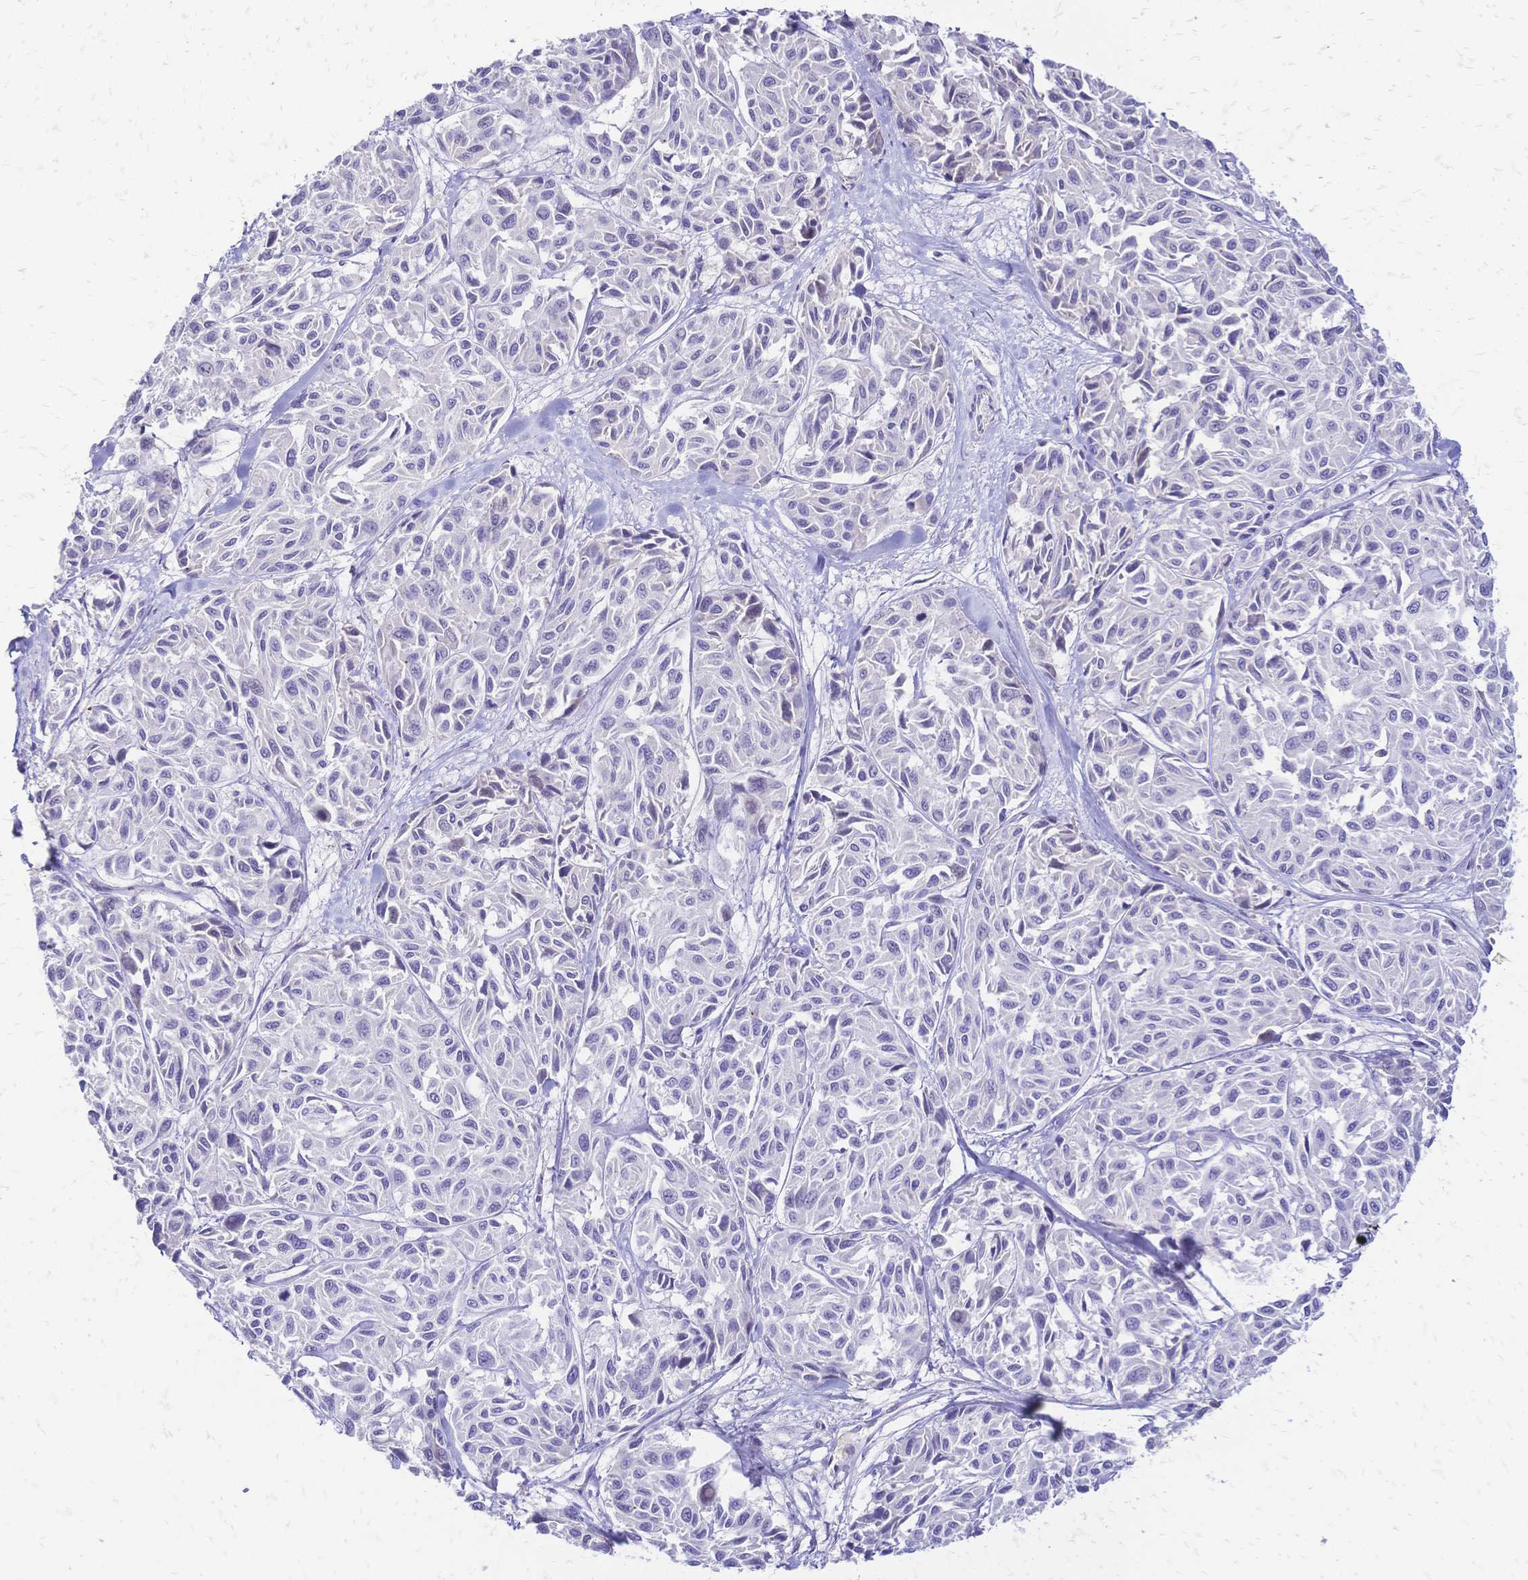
{"staining": {"intensity": "negative", "quantity": "none", "location": "none"}, "tissue": "melanoma", "cell_type": "Tumor cells", "image_type": "cancer", "snomed": [{"axis": "morphology", "description": "Malignant melanoma, NOS"}, {"axis": "topography", "description": "Skin"}], "caption": "DAB (3,3'-diaminobenzidine) immunohistochemical staining of human melanoma shows no significant expression in tumor cells. (Stains: DAB IHC with hematoxylin counter stain, Microscopy: brightfield microscopy at high magnification).", "gene": "IL2RA", "patient": {"sex": "female", "age": 66}}